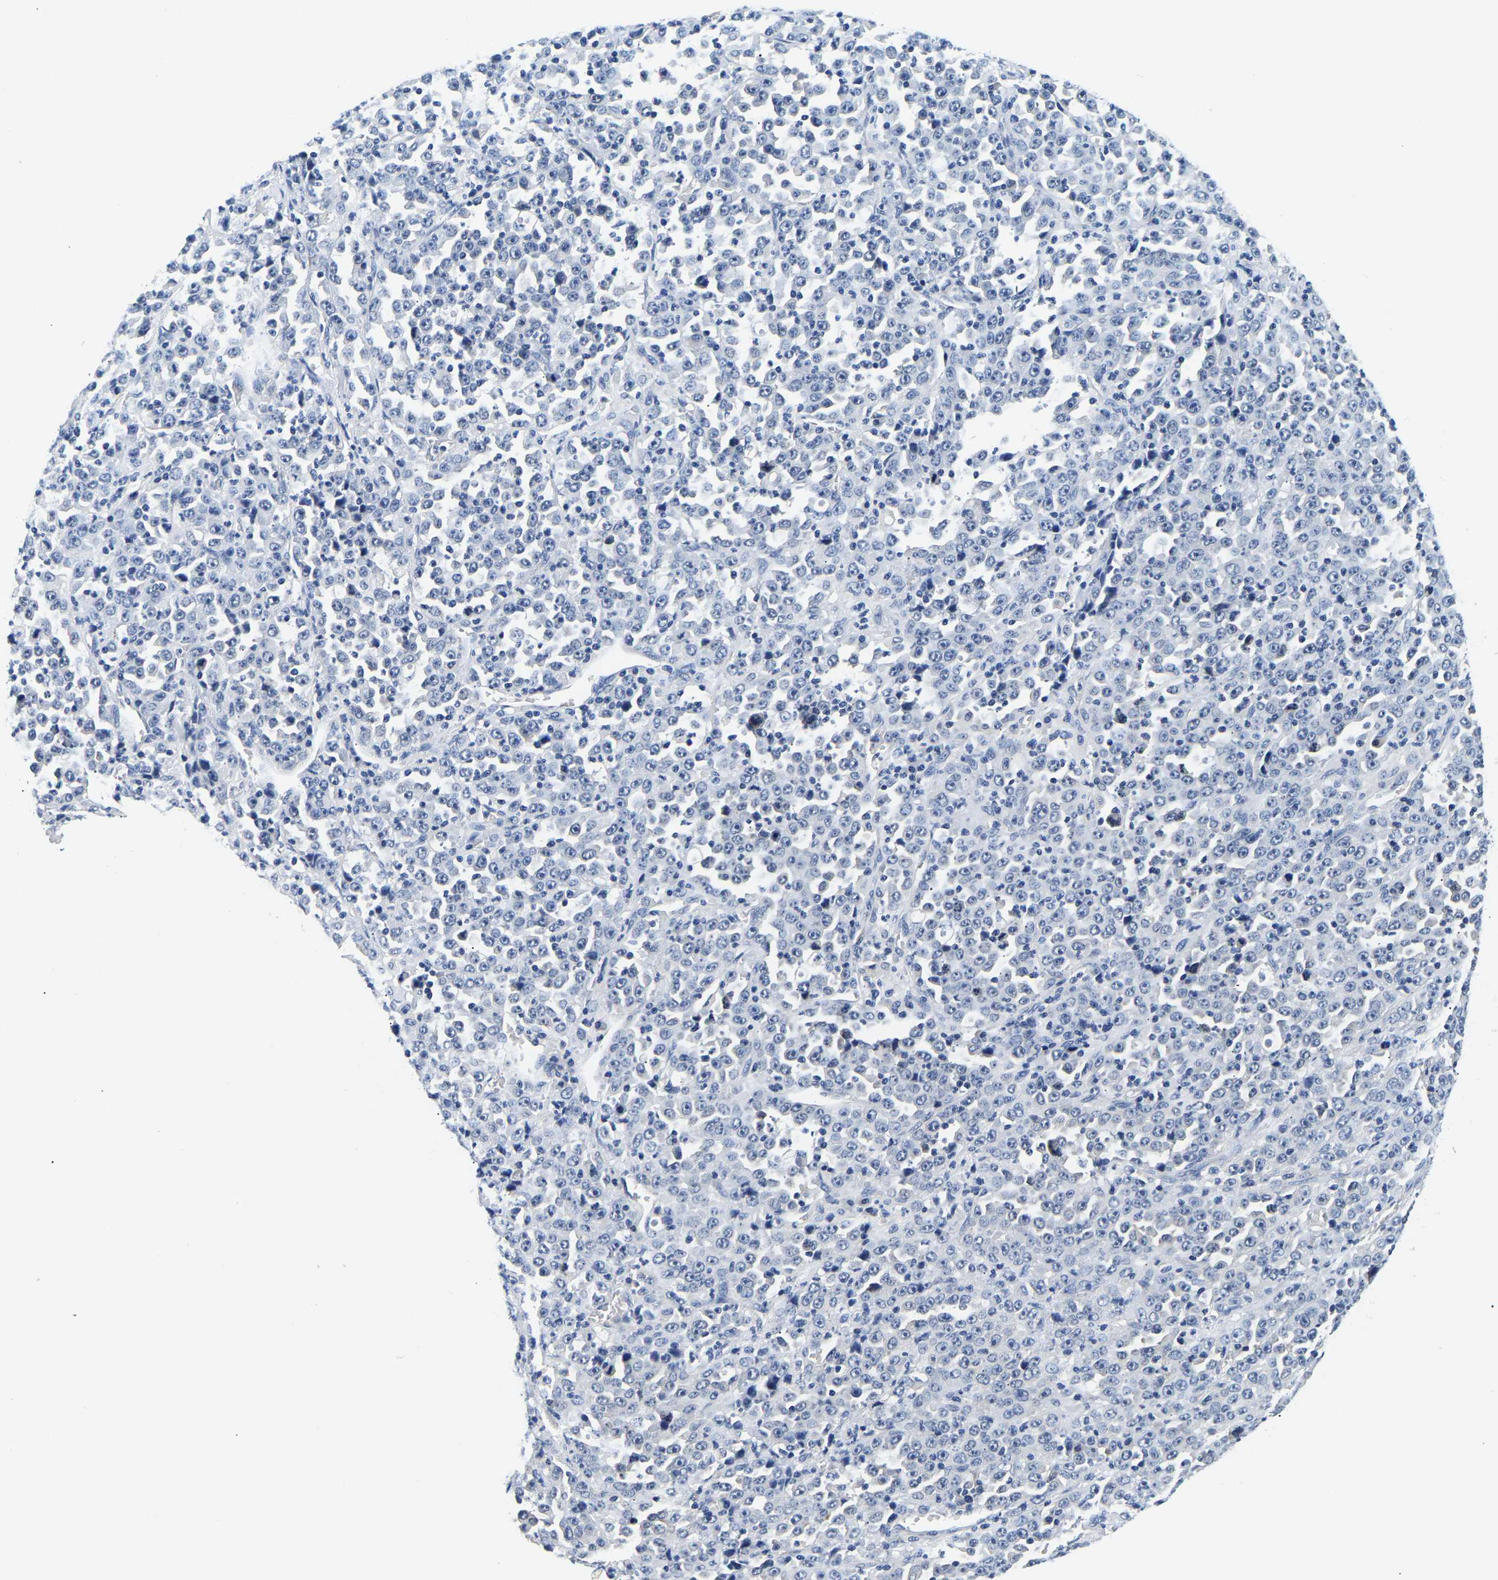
{"staining": {"intensity": "negative", "quantity": "none", "location": "none"}, "tissue": "stomach cancer", "cell_type": "Tumor cells", "image_type": "cancer", "snomed": [{"axis": "morphology", "description": "Normal tissue, NOS"}, {"axis": "morphology", "description": "Adenocarcinoma, NOS"}, {"axis": "topography", "description": "Stomach, upper"}, {"axis": "topography", "description": "Stomach"}], "caption": "IHC photomicrograph of human stomach adenocarcinoma stained for a protein (brown), which reveals no staining in tumor cells.", "gene": "UCHL3", "patient": {"sex": "male", "age": 59}}